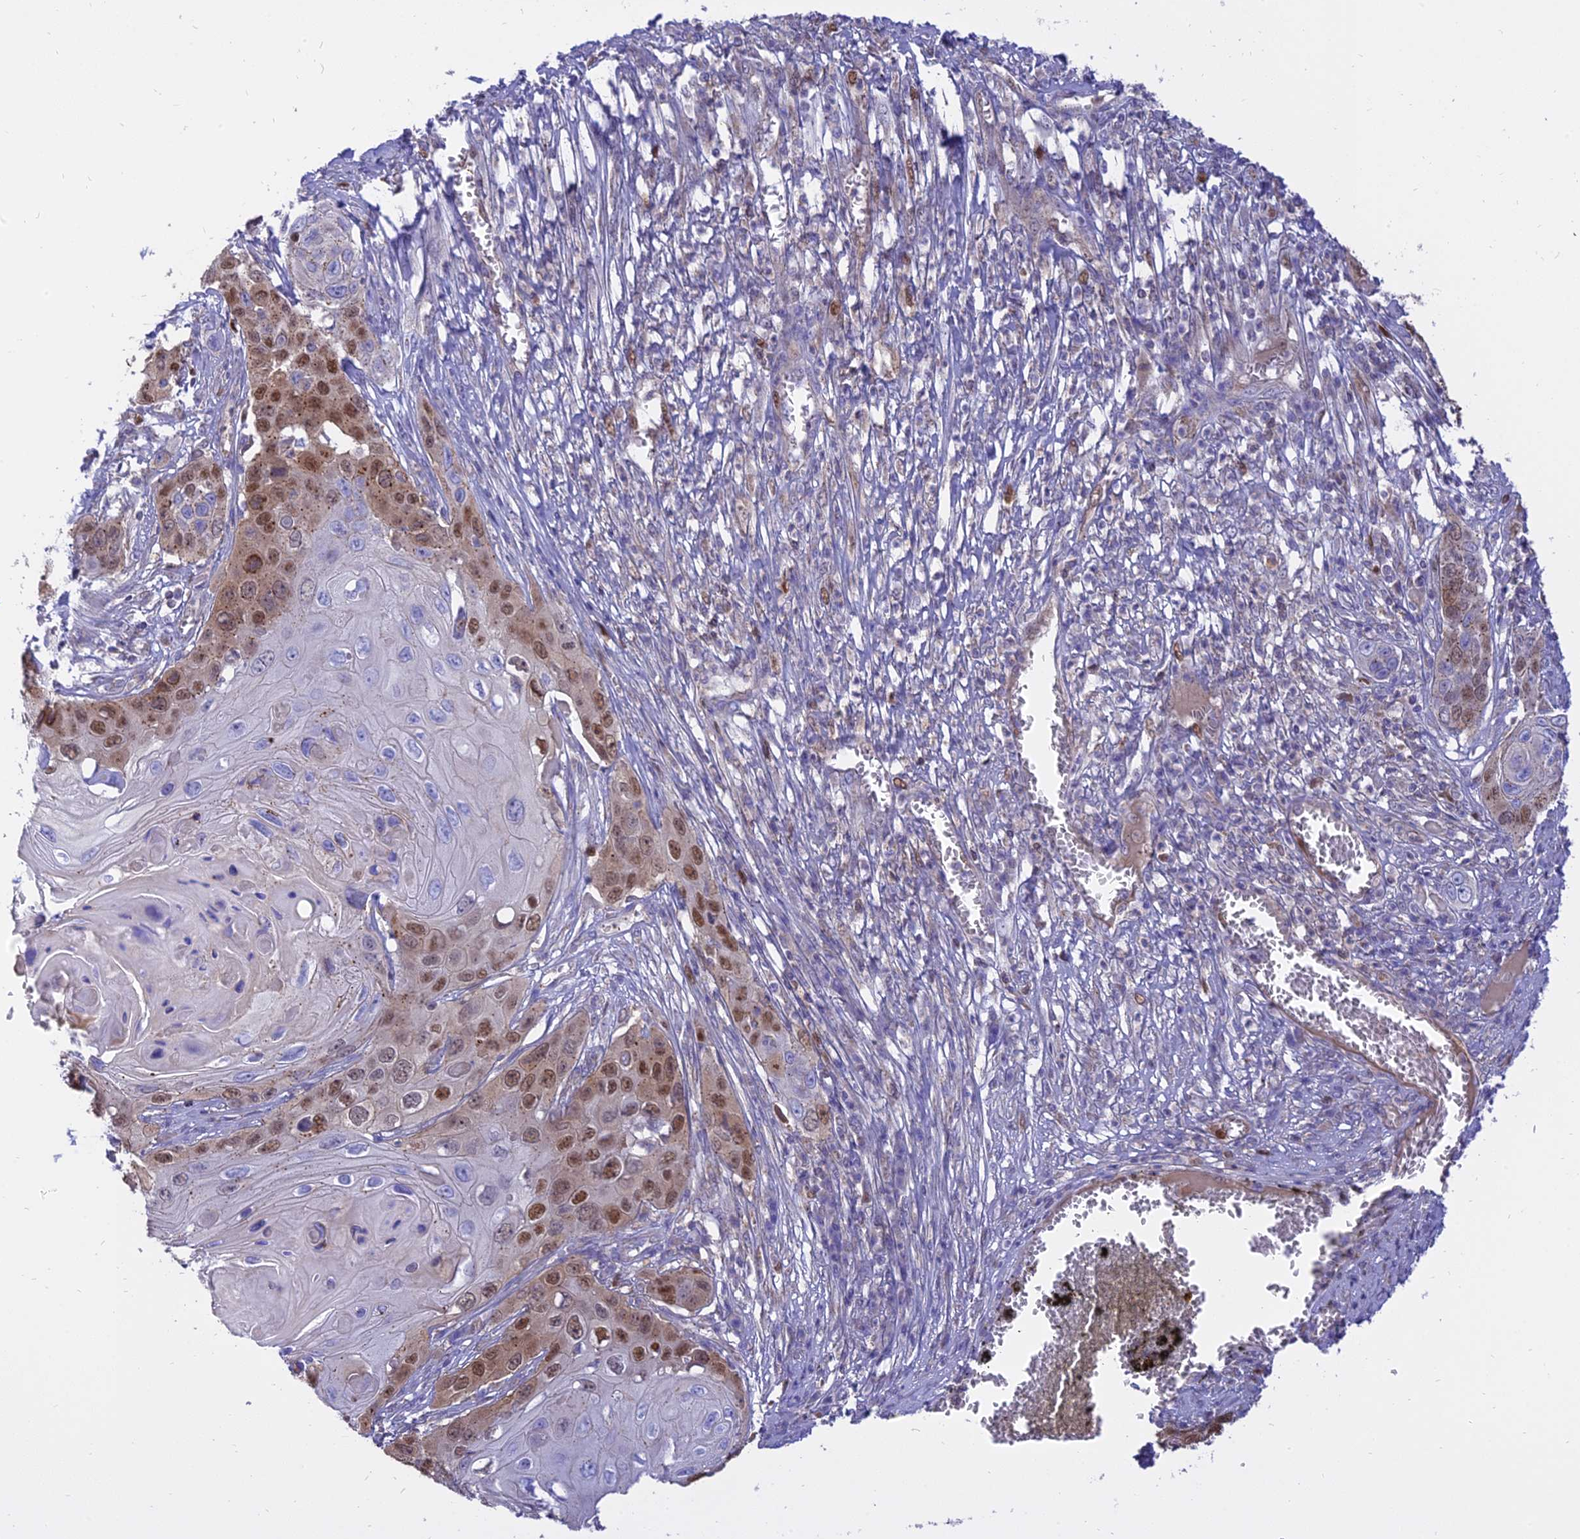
{"staining": {"intensity": "moderate", "quantity": "25%-75%", "location": "nuclear"}, "tissue": "skin cancer", "cell_type": "Tumor cells", "image_type": "cancer", "snomed": [{"axis": "morphology", "description": "Squamous cell carcinoma, NOS"}, {"axis": "topography", "description": "Skin"}], "caption": "A brown stain shows moderate nuclear expression of a protein in human skin cancer (squamous cell carcinoma) tumor cells. The staining was performed using DAB (3,3'-diaminobenzidine), with brown indicating positive protein expression. Nuclei are stained blue with hematoxylin.", "gene": "CENPV", "patient": {"sex": "male", "age": 55}}